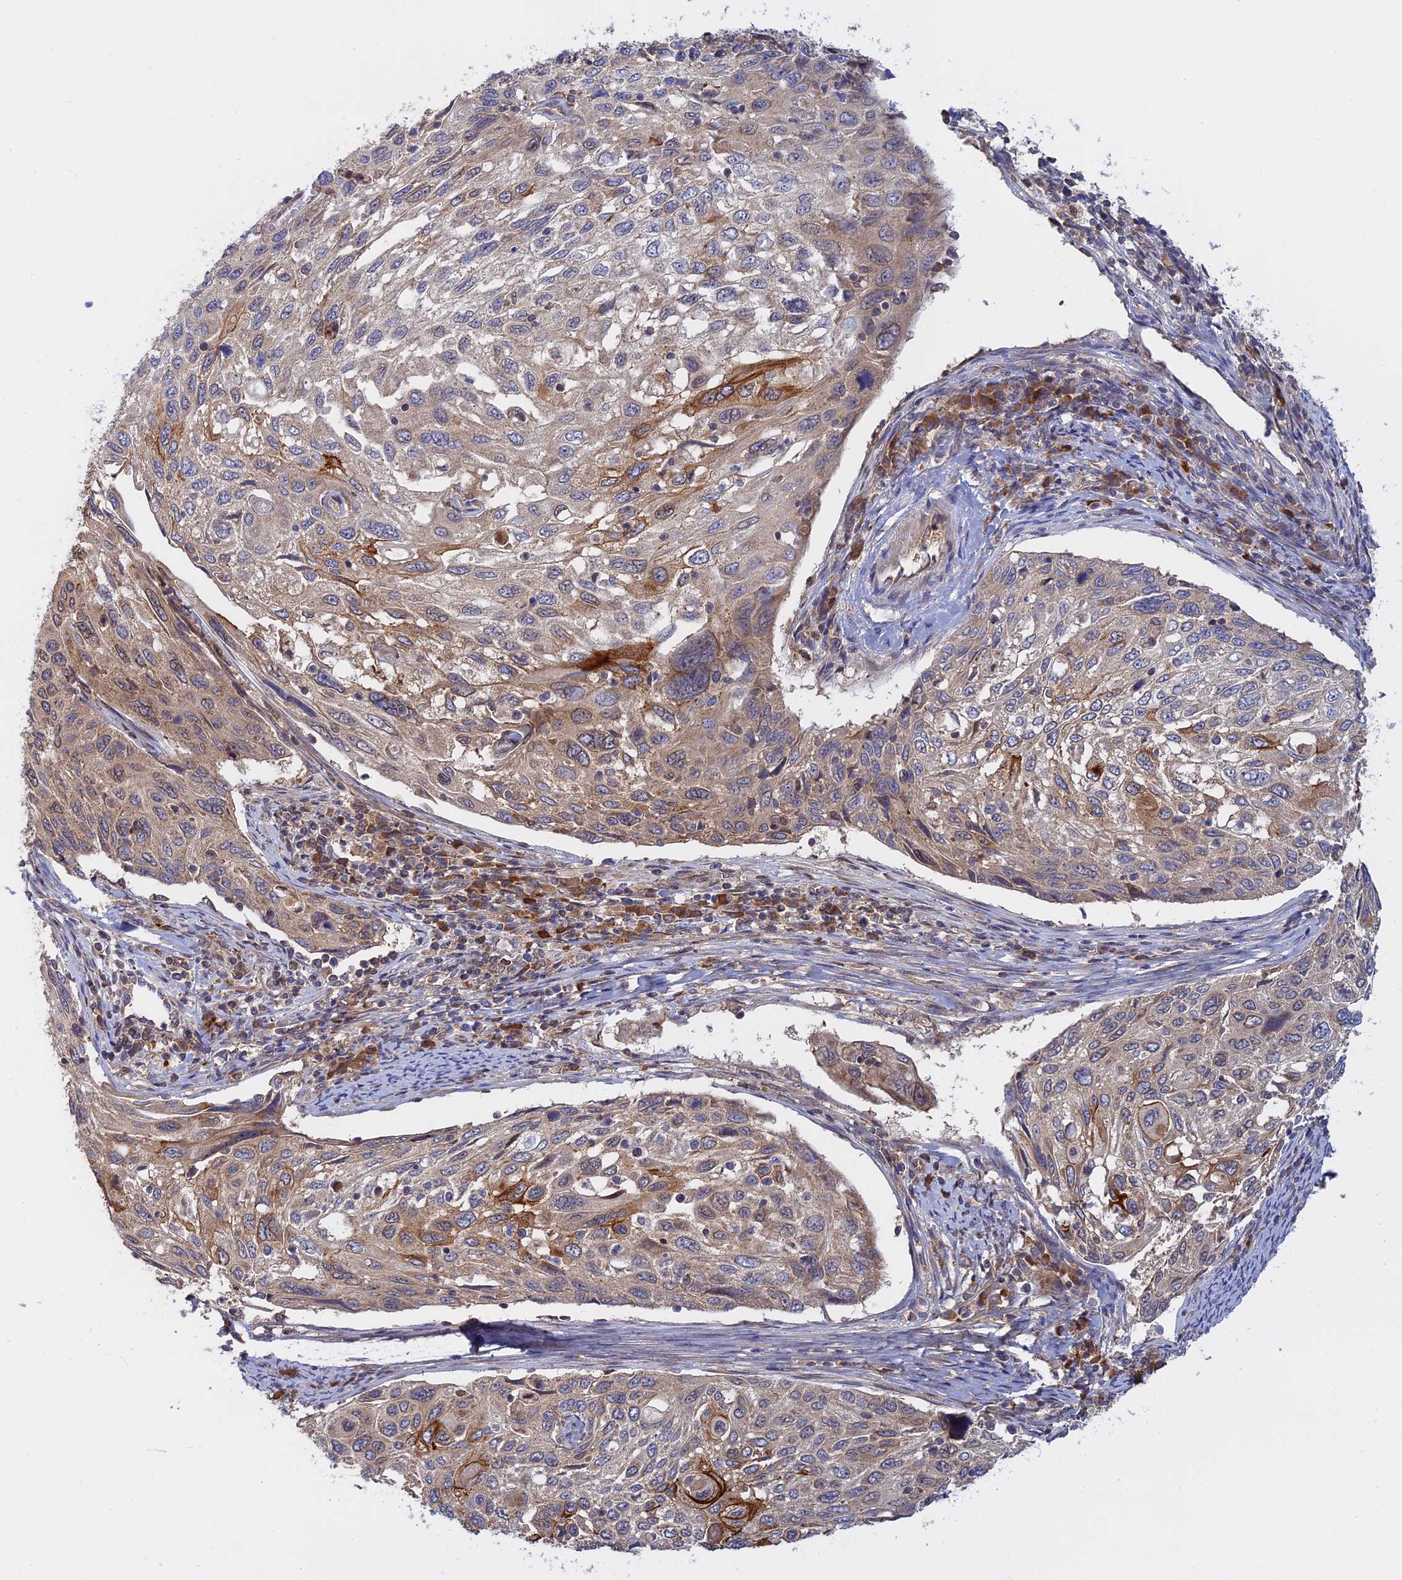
{"staining": {"intensity": "moderate", "quantity": "<25%", "location": "cytoplasmic/membranous"}, "tissue": "cervical cancer", "cell_type": "Tumor cells", "image_type": "cancer", "snomed": [{"axis": "morphology", "description": "Squamous cell carcinoma, NOS"}, {"axis": "topography", "description": "Cervix"}], "caption": "Protein expression analysis of human cervical squamous cell carcinoma reveals moderate cytoplasmic/membranous expression in about <25% of tumor cells.", "gene": "IL21R", "patient": {"sex": "female", "age": 70}}